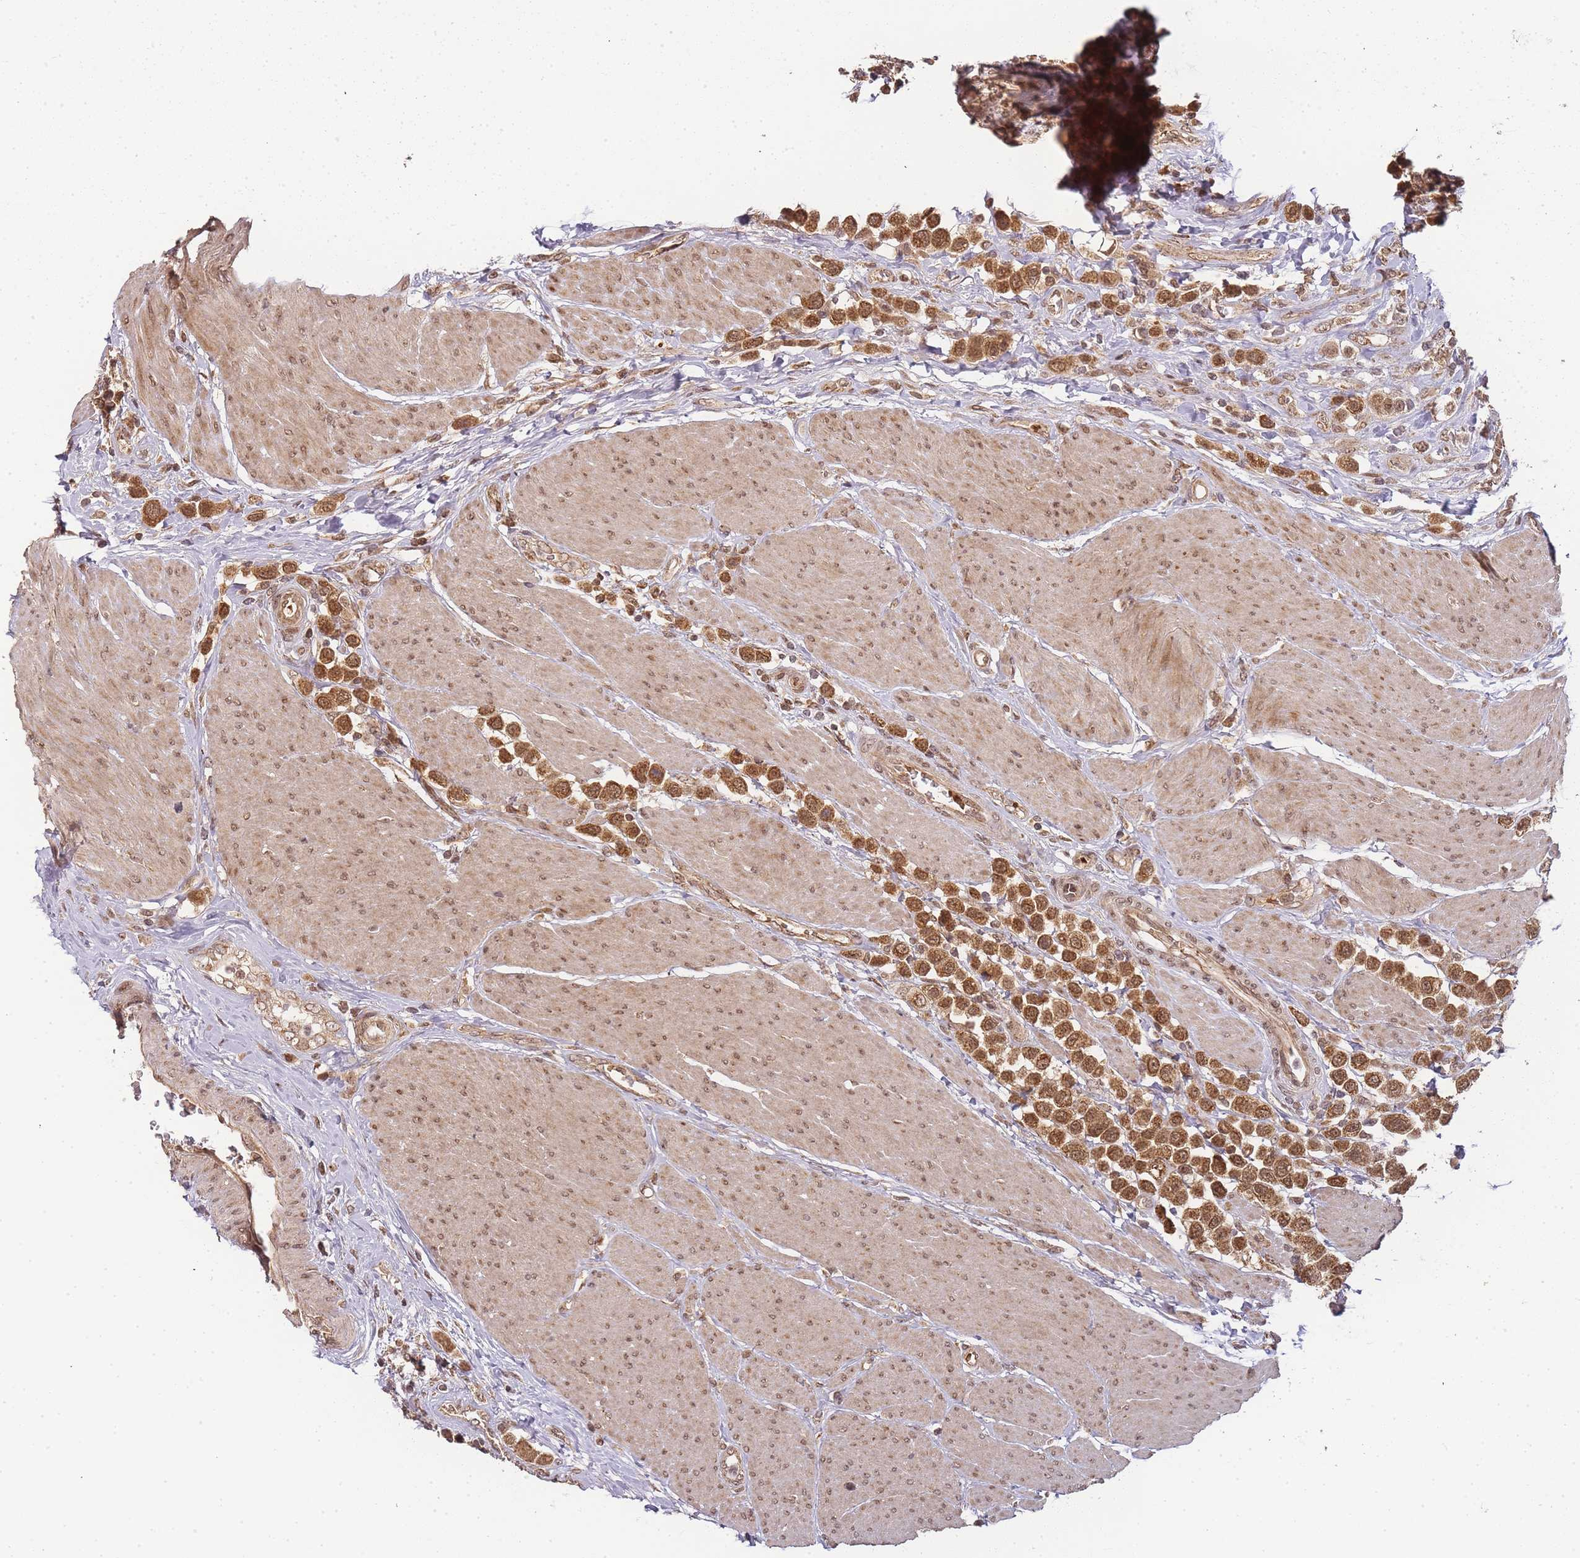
{"staining": {"intensity": "moderate", "quantity": ">75%", "location": "cytoplasmic/membranous,nuclear"}, "tissue": "urothelial cancer", "cell_type": "Tumor cells", "image_type": "cancer", "snomed": [{"axis": "morphology", "description": "Urothelial carcinoma, High grade"}, {"axis": "topography", "description": "Urinary bladder"}], "caption": "Brown immunohistochemical staining in urothelial cancer displays moderate cytoplasmic/membranous and nuclear positivity in about >75% of tumor cells. (DAB (3,3'-diaminobenzidine) IHC with brightfield microscopy, high magnification).", "gene": "ZNF497", "patient": {"sex": "male", "age": 50}}